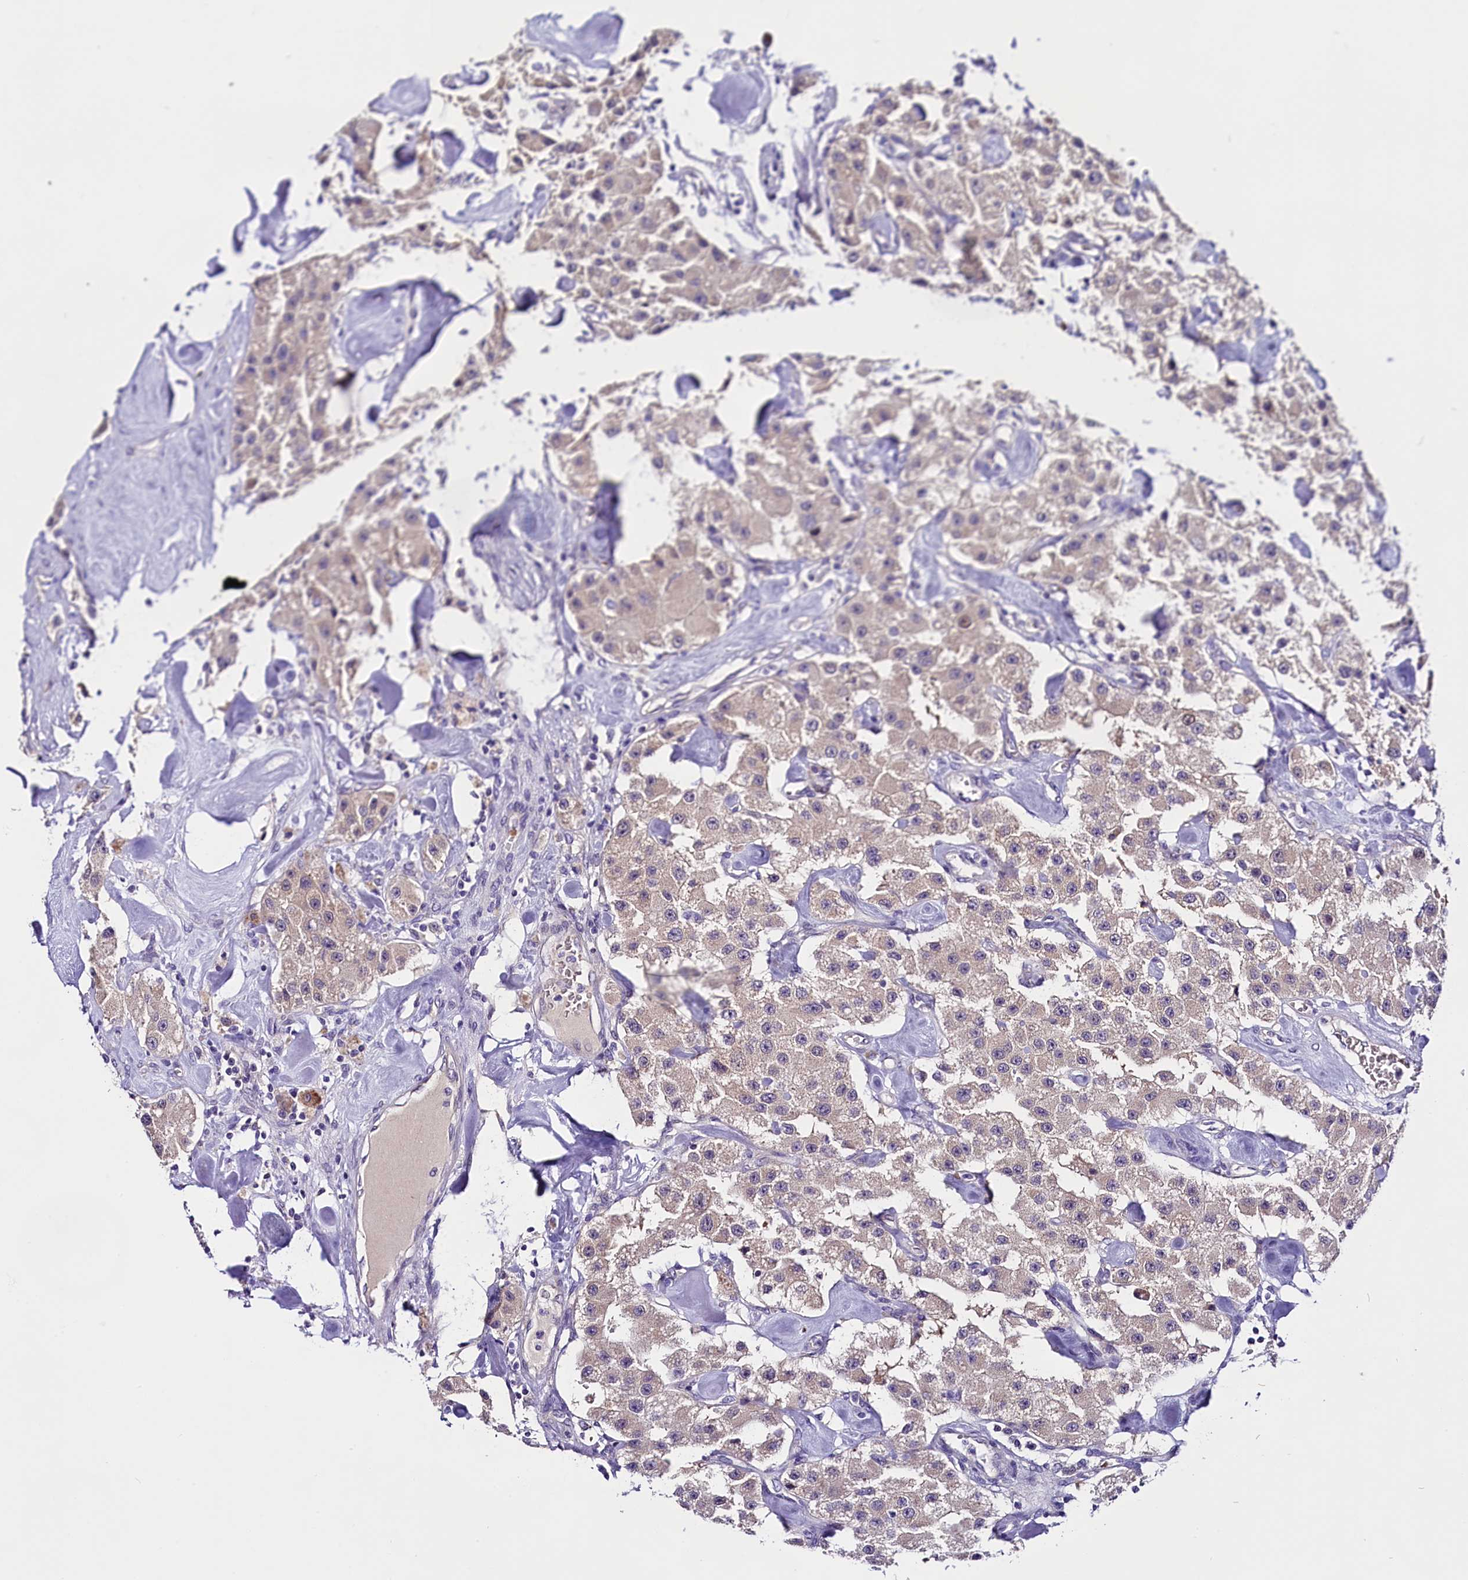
{"staining": {"intensity": "negative", "quantity": "none", "location": "none"}, "tissue": "carcinoid", "cell_type": "Tumor cells", "image_type": "cancer", "snomed": [{"axis": "morphology", "description": "Carcinoid, malignant, NOS"}, {"axis": "topography", "description": "Pancreas"}], "caption": "Immunohistochemistry of human malignant carcinoid reveals no expression in tumor cells. Brightfield microscopy of immunohistochemistry (IHC) stained with DAB (3,3'-diaminobenzidine) (brown) and hematoxylin (blue), captured at high magnification.", "gene": "C9orf40", "patient": {"sex": "male", "age": 41}}